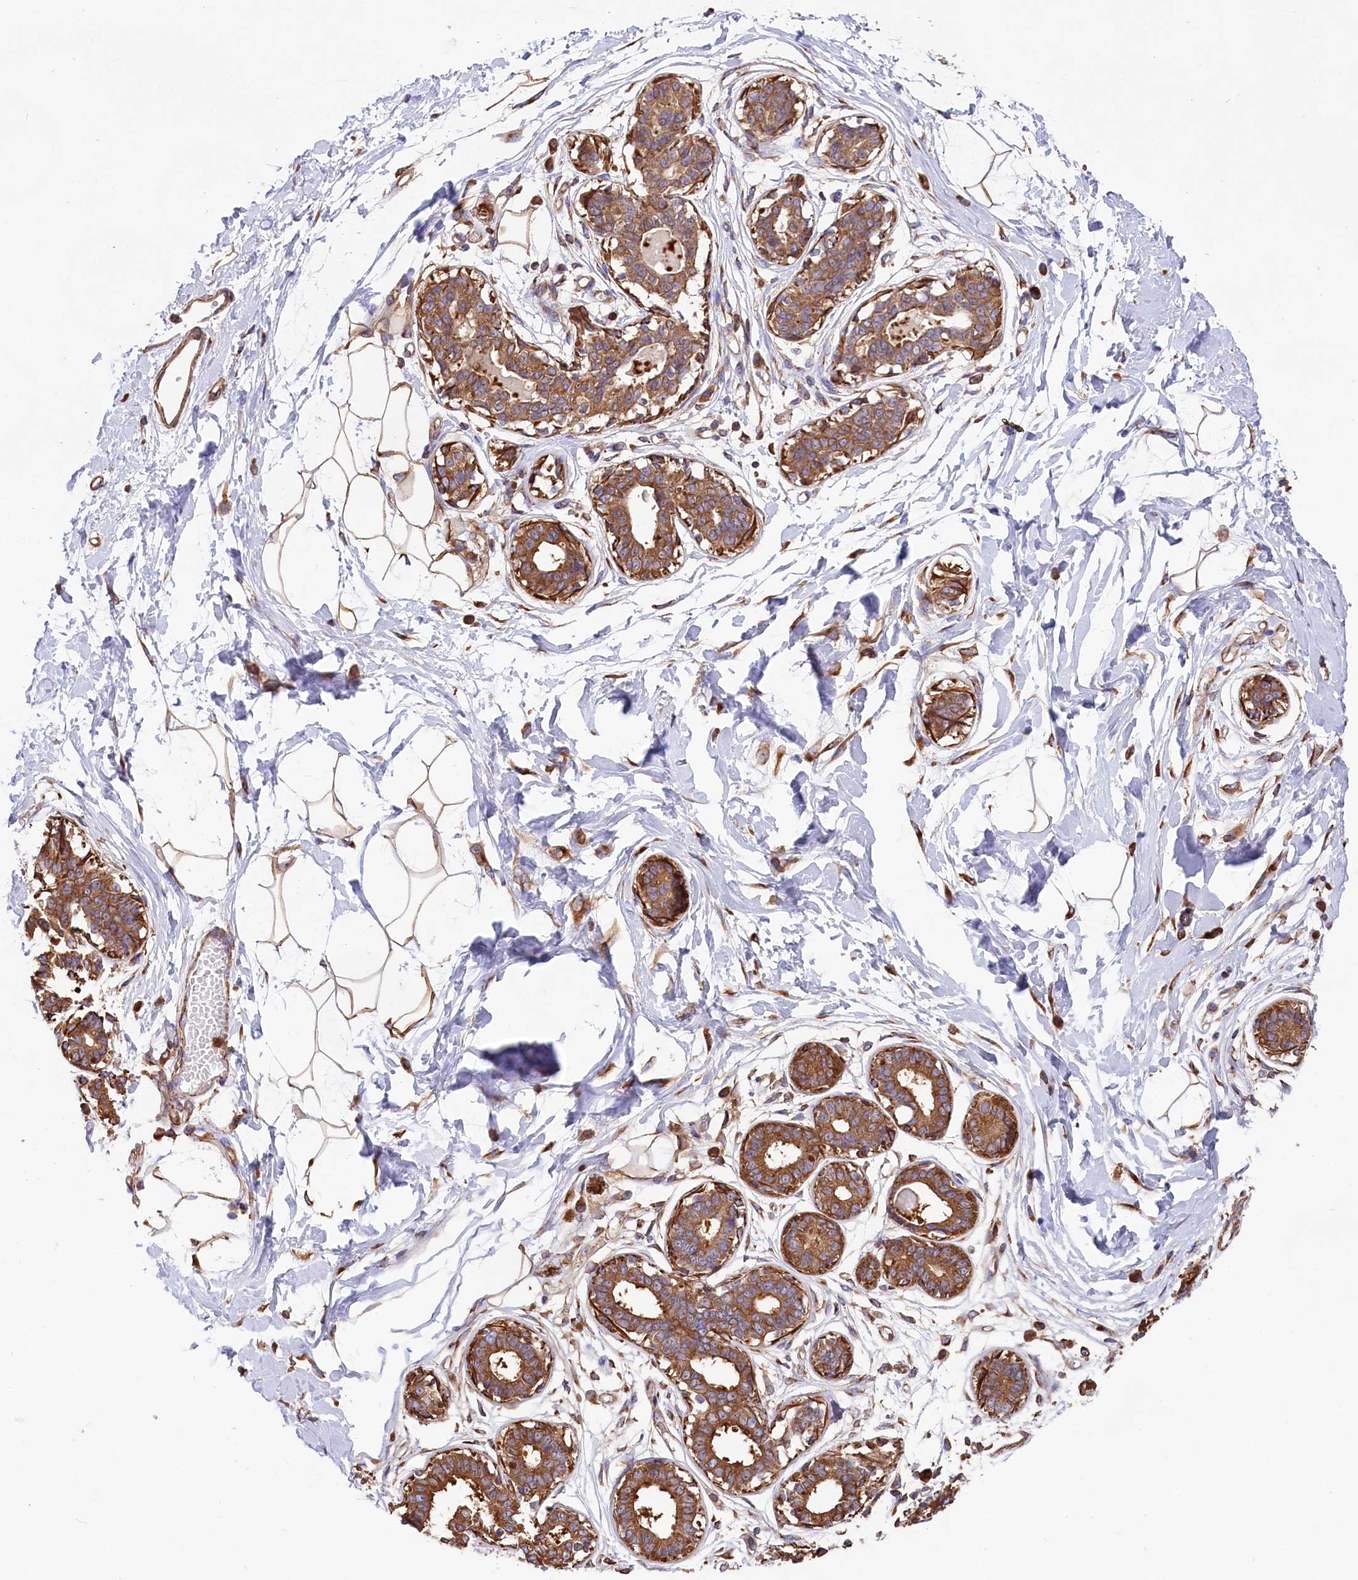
{"staining": {"intensity": "moderate", "quantity": ">75%", "location": "cytoplasmic/membranous"}, "tissue": "breast", "cell_type": "Adipocytes", "image_type": "normal", "snomed": [{"axis": "morphology", "description": "Normal tissue, NOS"}, {"axis": "topography", "description": "Breast"}], "caption": "Adipocytes show medium levels of moderate cytoplasmic/membranous staining in approximately >75% of cells in benign human breast. The staining was performed using DAB, with brown indicating positive protein expression. Nuclei are stained blue with hematoxylin.", "gene": "GYS1", "patient": {"sex": "female", "age": 45}}